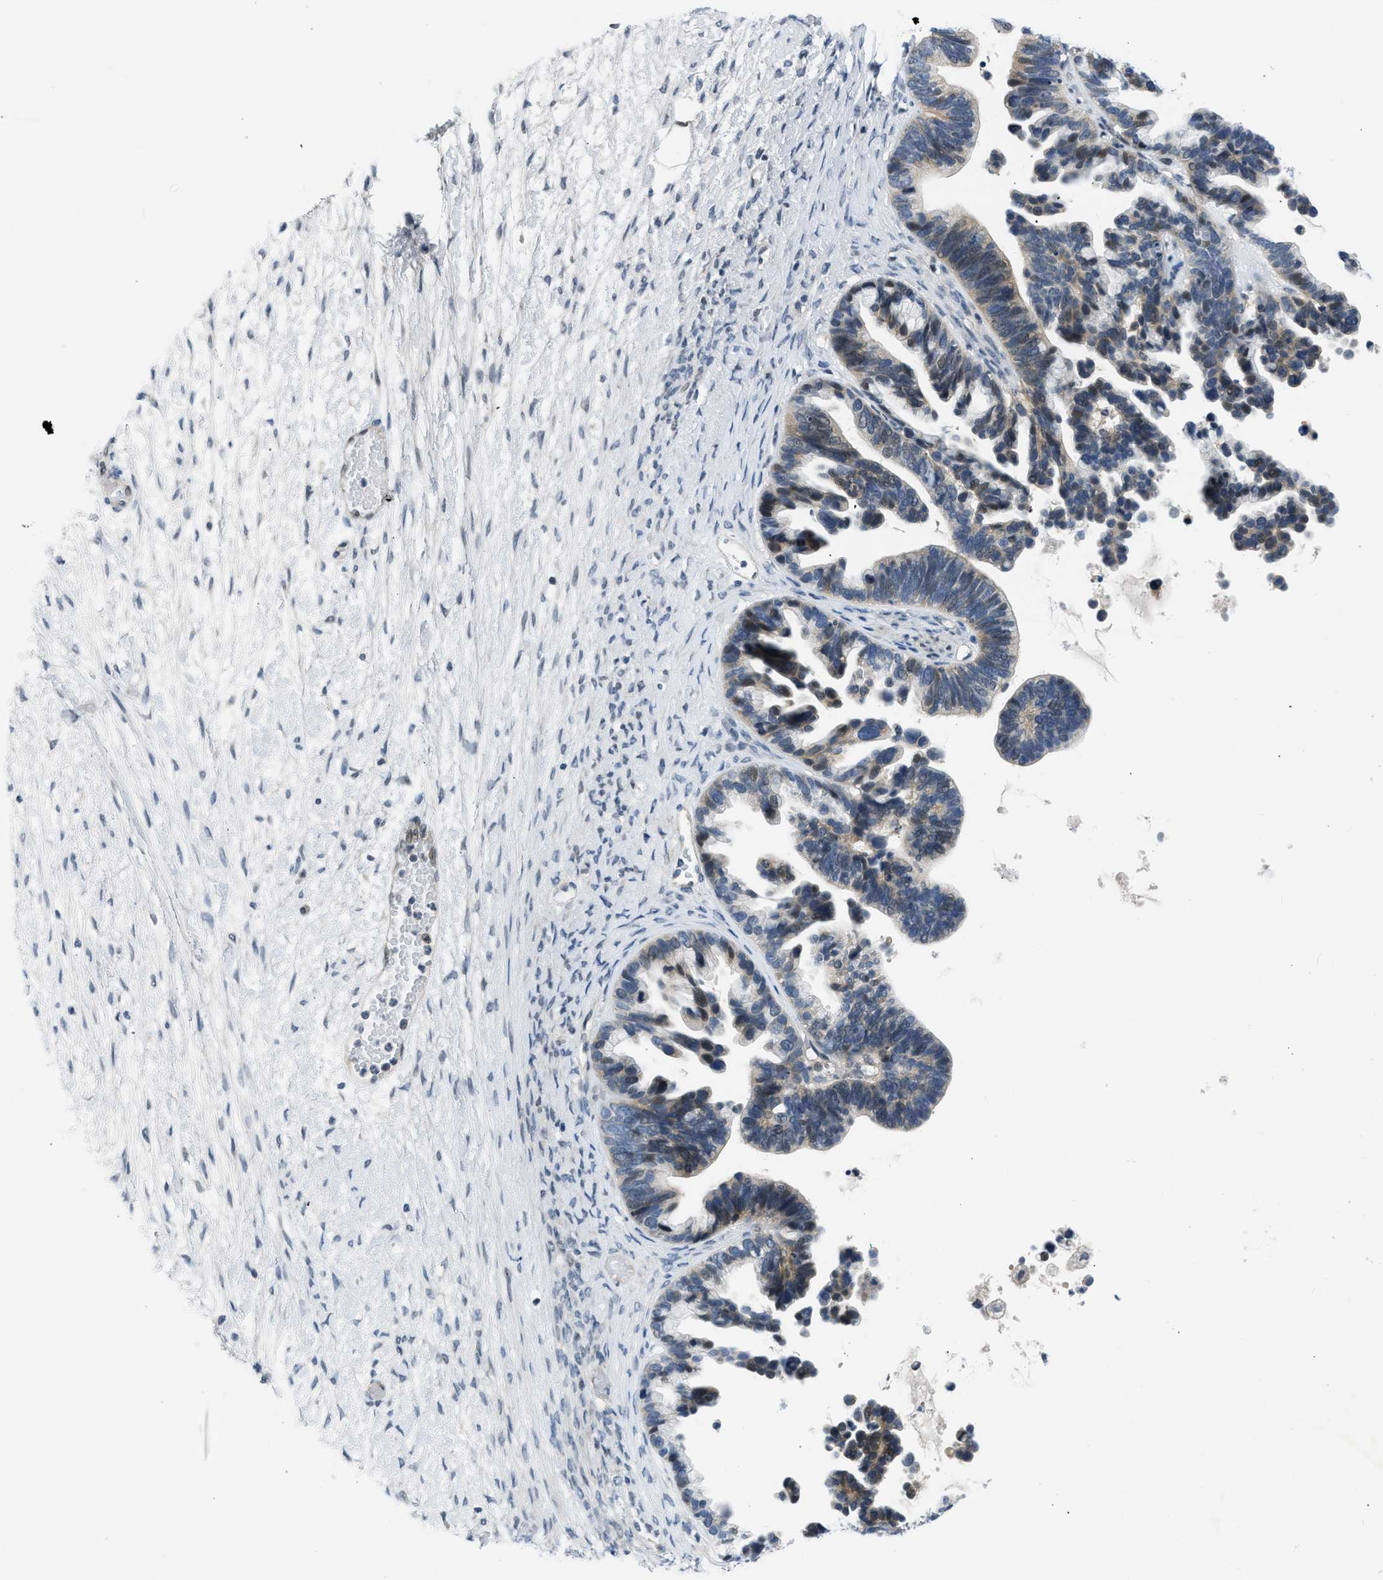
{"staining": {"intensity": "moderate", "quantity": "25%-75%", "location": "nuclear"}, "tissue": "ovarian cancer", "cell_type": "Tumor cells", "image_type": "cancer", "snomed": [{"axis": "morphology", "description": "Cystadenocarcinoma, serous, NOS"}, {"axis": "topography", "description": "Ovary"}], "caption": "DAB (3,3'-diaminobenzidine) immunohistochemical staining of human ovarian cancer displays moderate nuclear protein expression in approximately 25%-75% of tumor cells.", "gene": "OLIG3", "patient": {"sex": "female", "age": 56}}